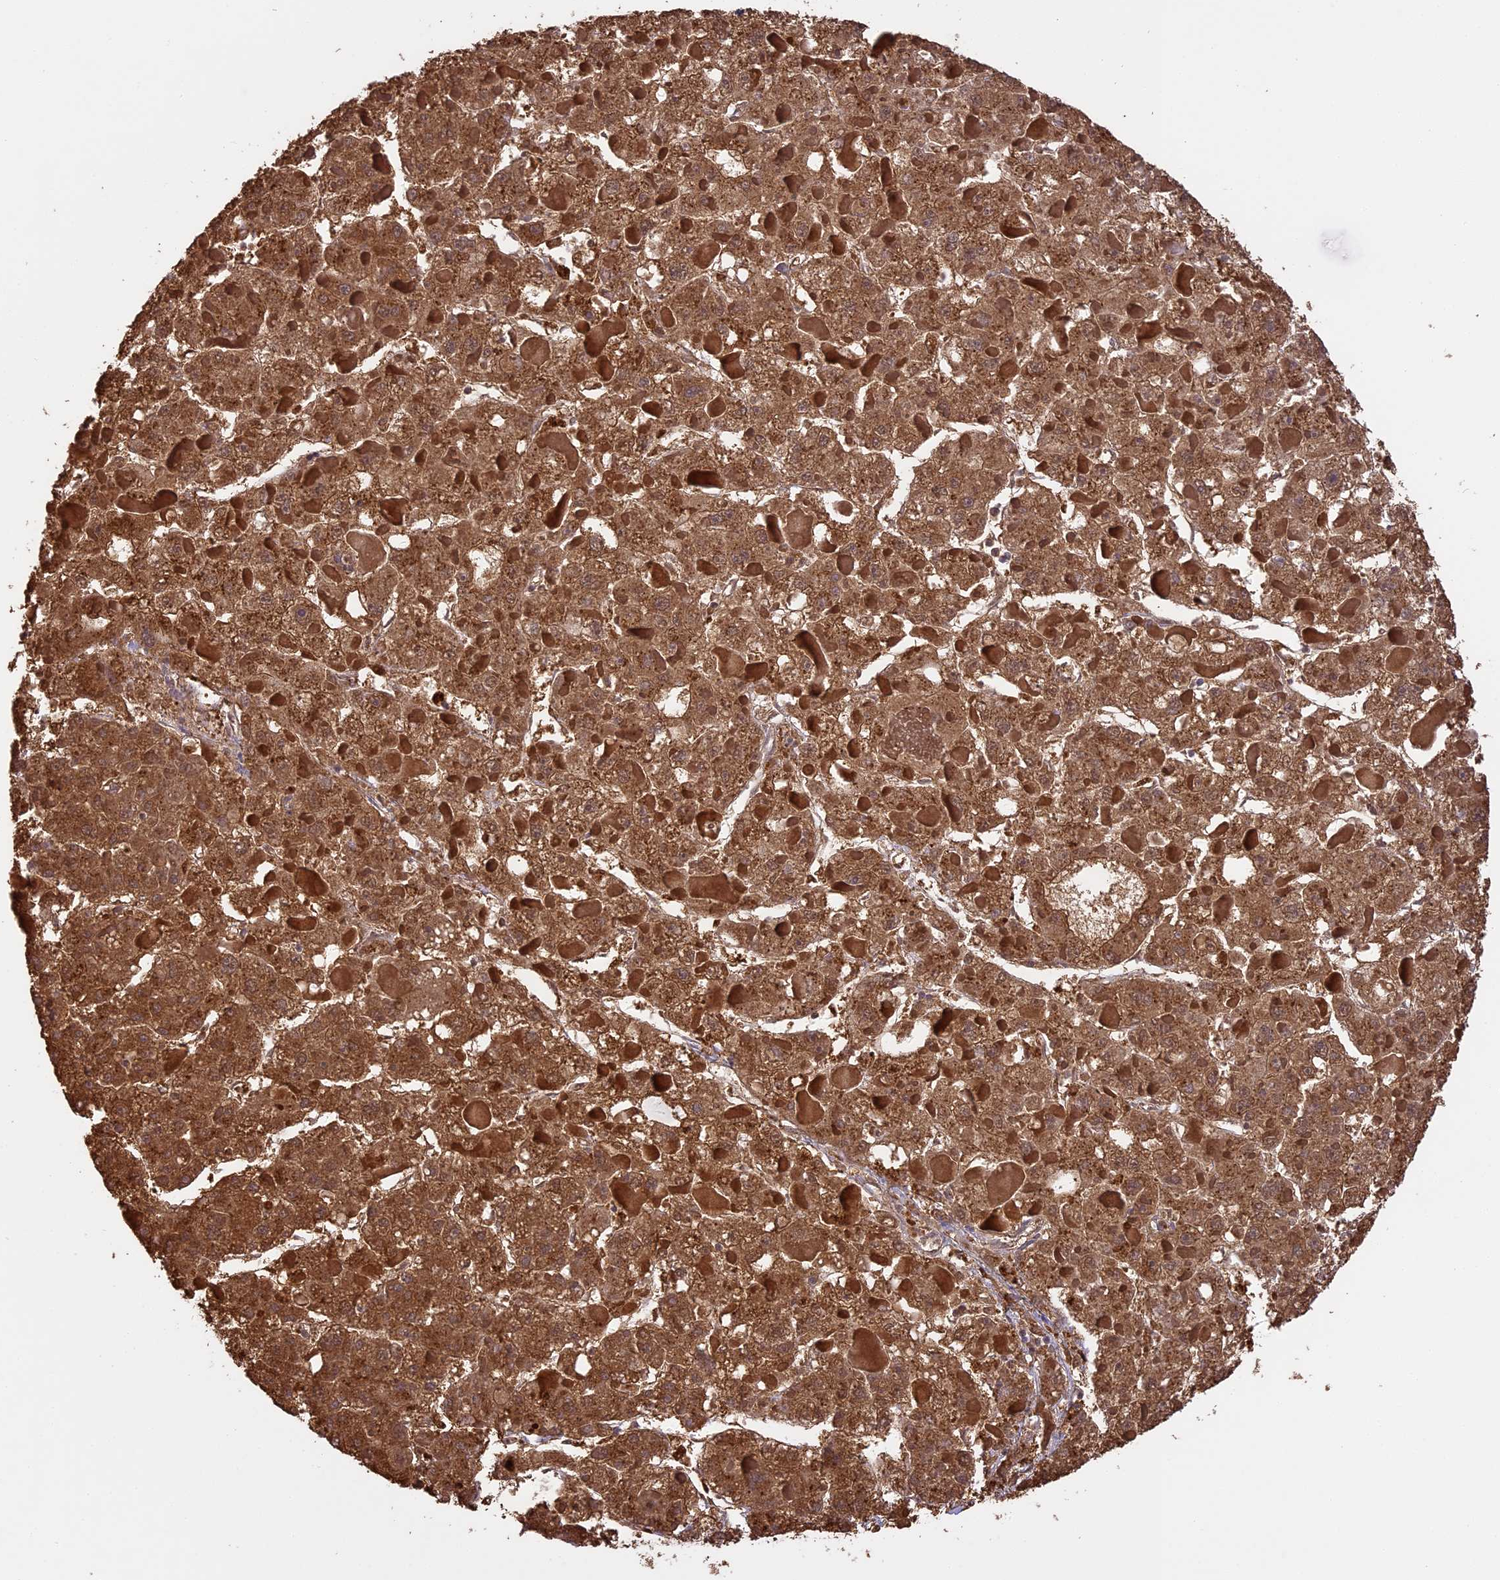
{"staining": {"intensity": "strong", "quantity": ">75%", "location": "cytoplasmic/membranous"}, "tissue": "liver cancer", "cell_type": "Tumor cells", "image_type": "cancer", "snomed": [{"axis": "morphology", "description": "Carcinoma, Hepatocellular, NOS"}, {"axis": "topography", "description": "Liver"}], "caption": "An immunohistochemistry (IHC) micrograph of tumor tissue is shown. Protein staining in brown shows strong cytoplasmic/membranous positivity in liver hepatocellular carcinoma within tumor cells.", "gene": "ARHGAP19", "patient": {"sex": "female", "age": 73}}